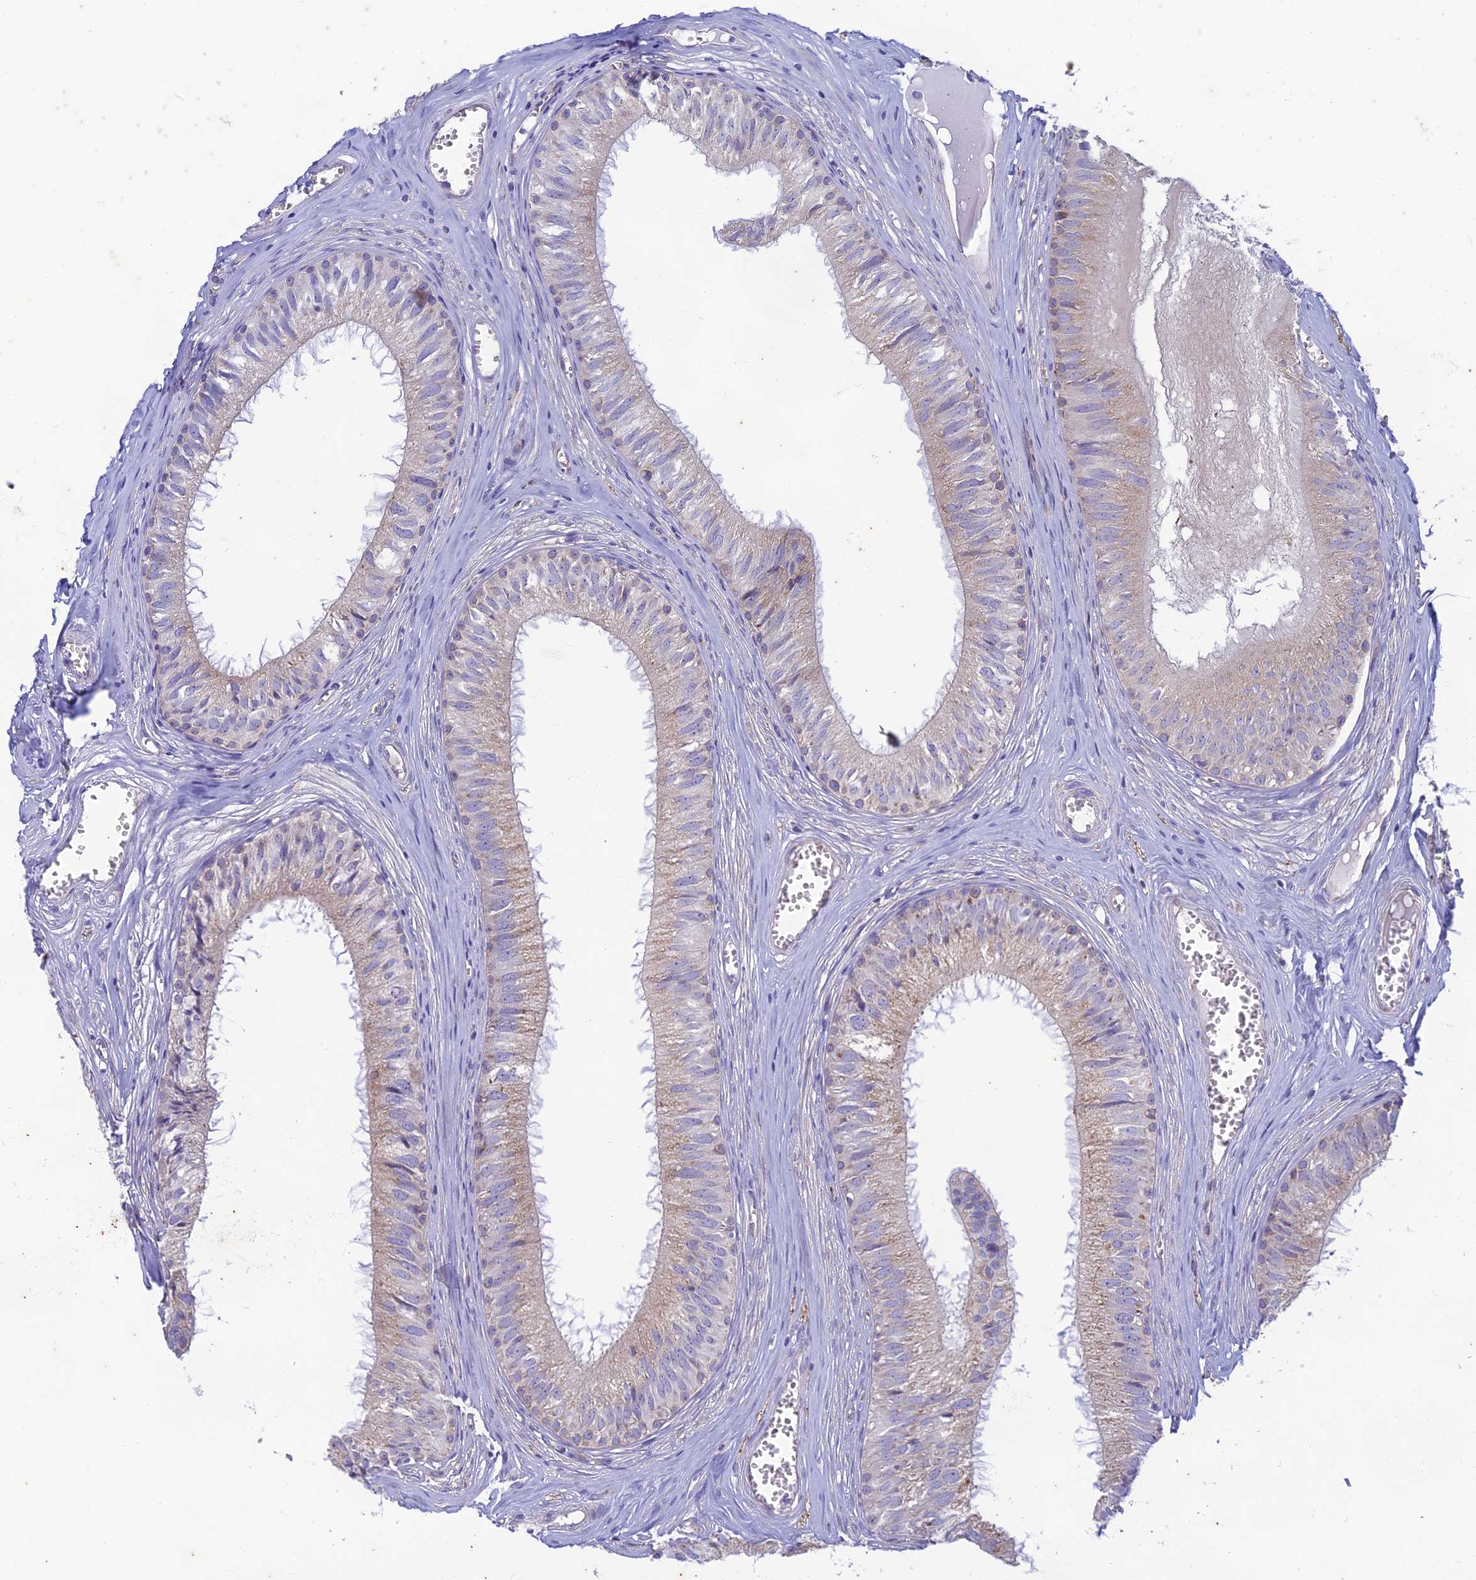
{"staining": {"intensity": "weak", "quantity": "<25%", "location": "cytoplasmic/membranous"}, "tissue": "epididymis", "cell_type": "Glandular cells", "image_type": "normal", "snomed": [{"axis": "morphology", "description": "Normal tissue, NOS"}, {"axis": "topography", "description": "Epididymis"}], "caption": "IHC micrograph of normal human epididymis stained for a protein (brown), which demonstrates no expression in glandular cells.", "gene": "PTCD2", "patient": {"sex": "male", "age": 36}}